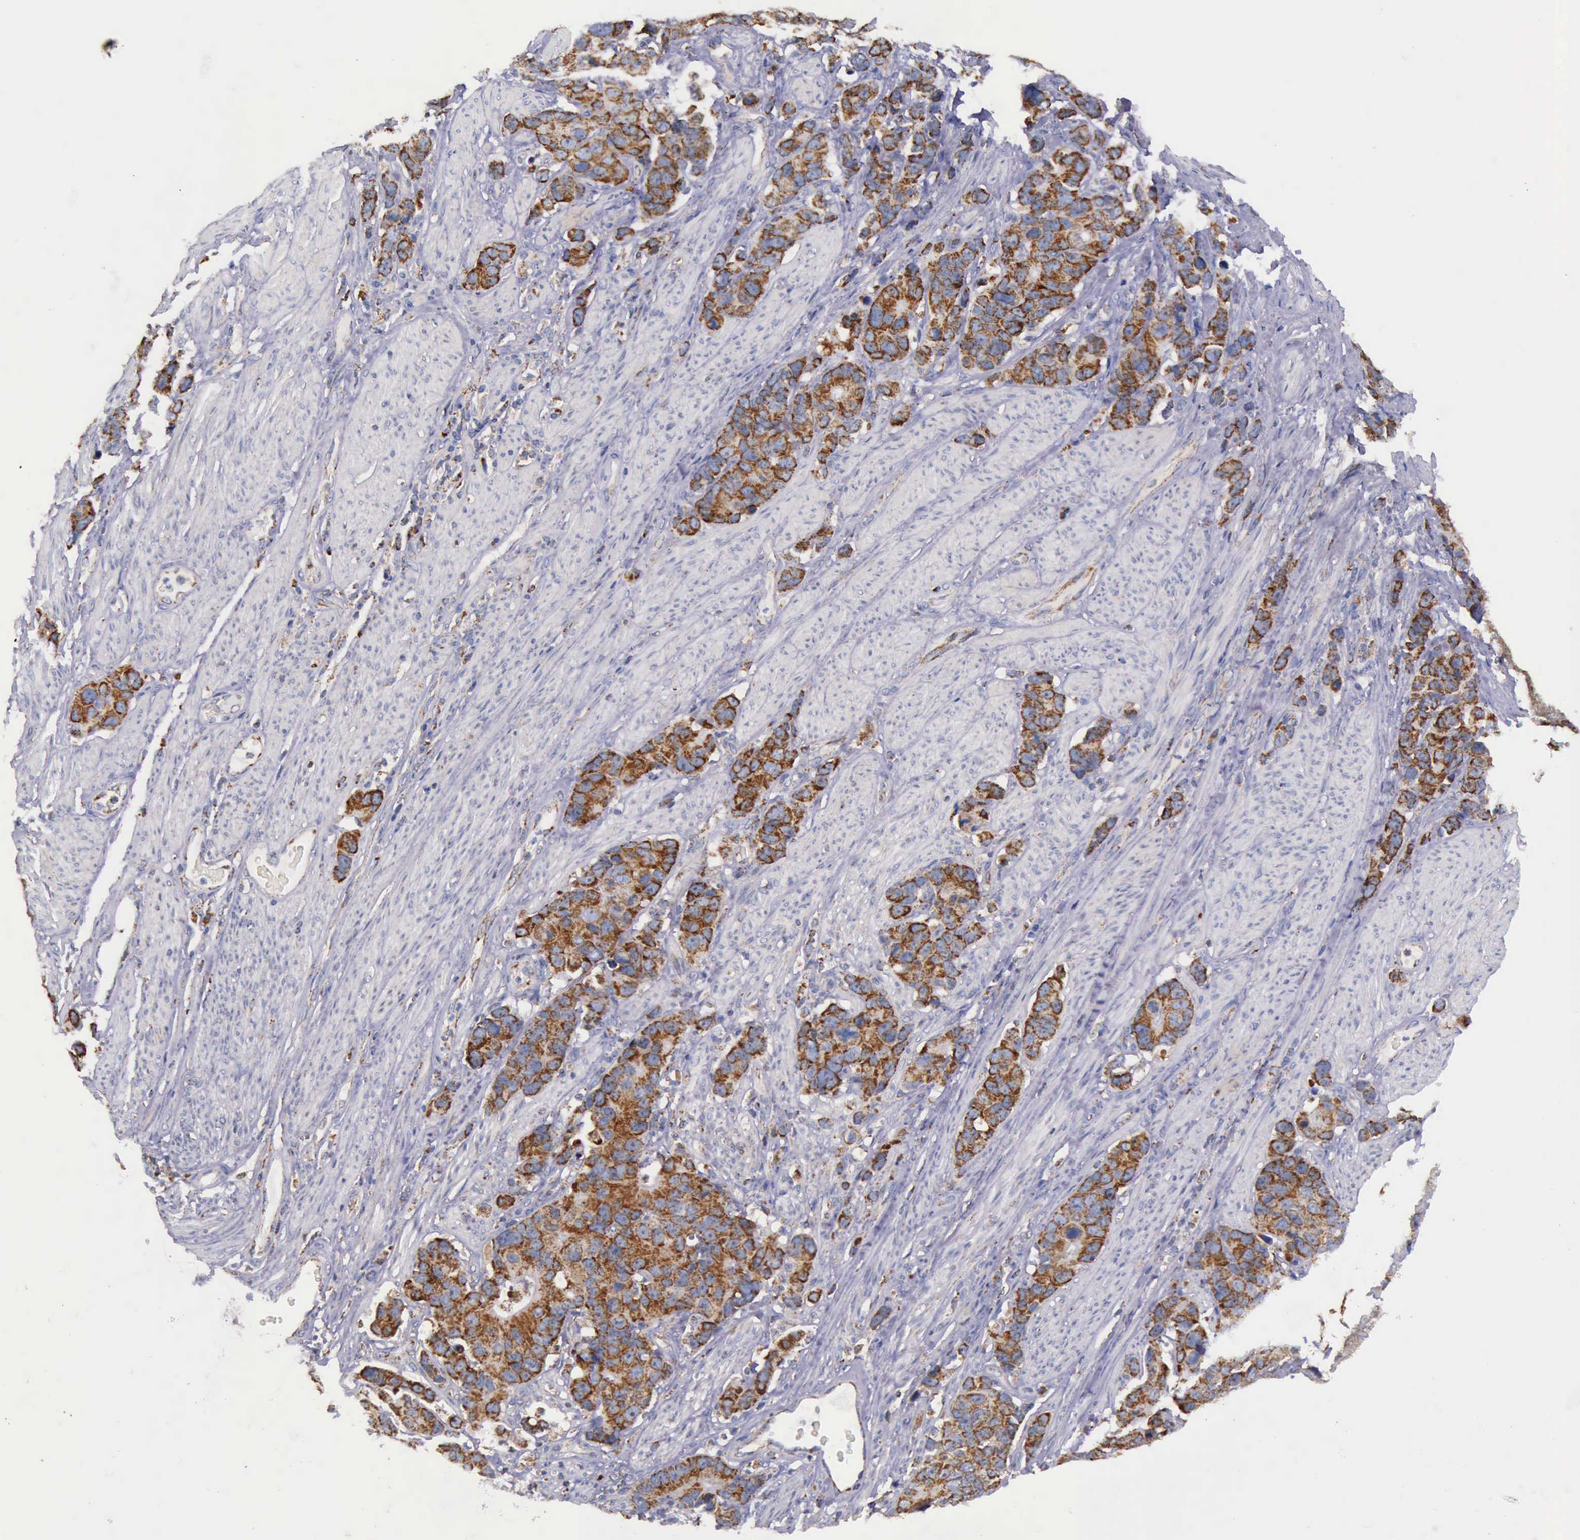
{"staining": {"intensity": "moderate", "quantity": "25%-75%", "location": "cytoplasmic/membranous"}, "tissue": "stomach cancer", "cell_type": "Tumor cells", "image_type": "cancer", "snomed": [{"axis": "morphology", "description": "Adenocarcinoma, NOS"}, {"axis": "topography", "description": "Stomach, upper"}], "caption": "Stomach cancer stained for a protein shows moderate cytoplasmic/membranous positivity in tumor cells. (IHC, brightfield microscopy, high magnification).", "gene": "TXN2", "patient": {"sex": "male", "age": 71}}